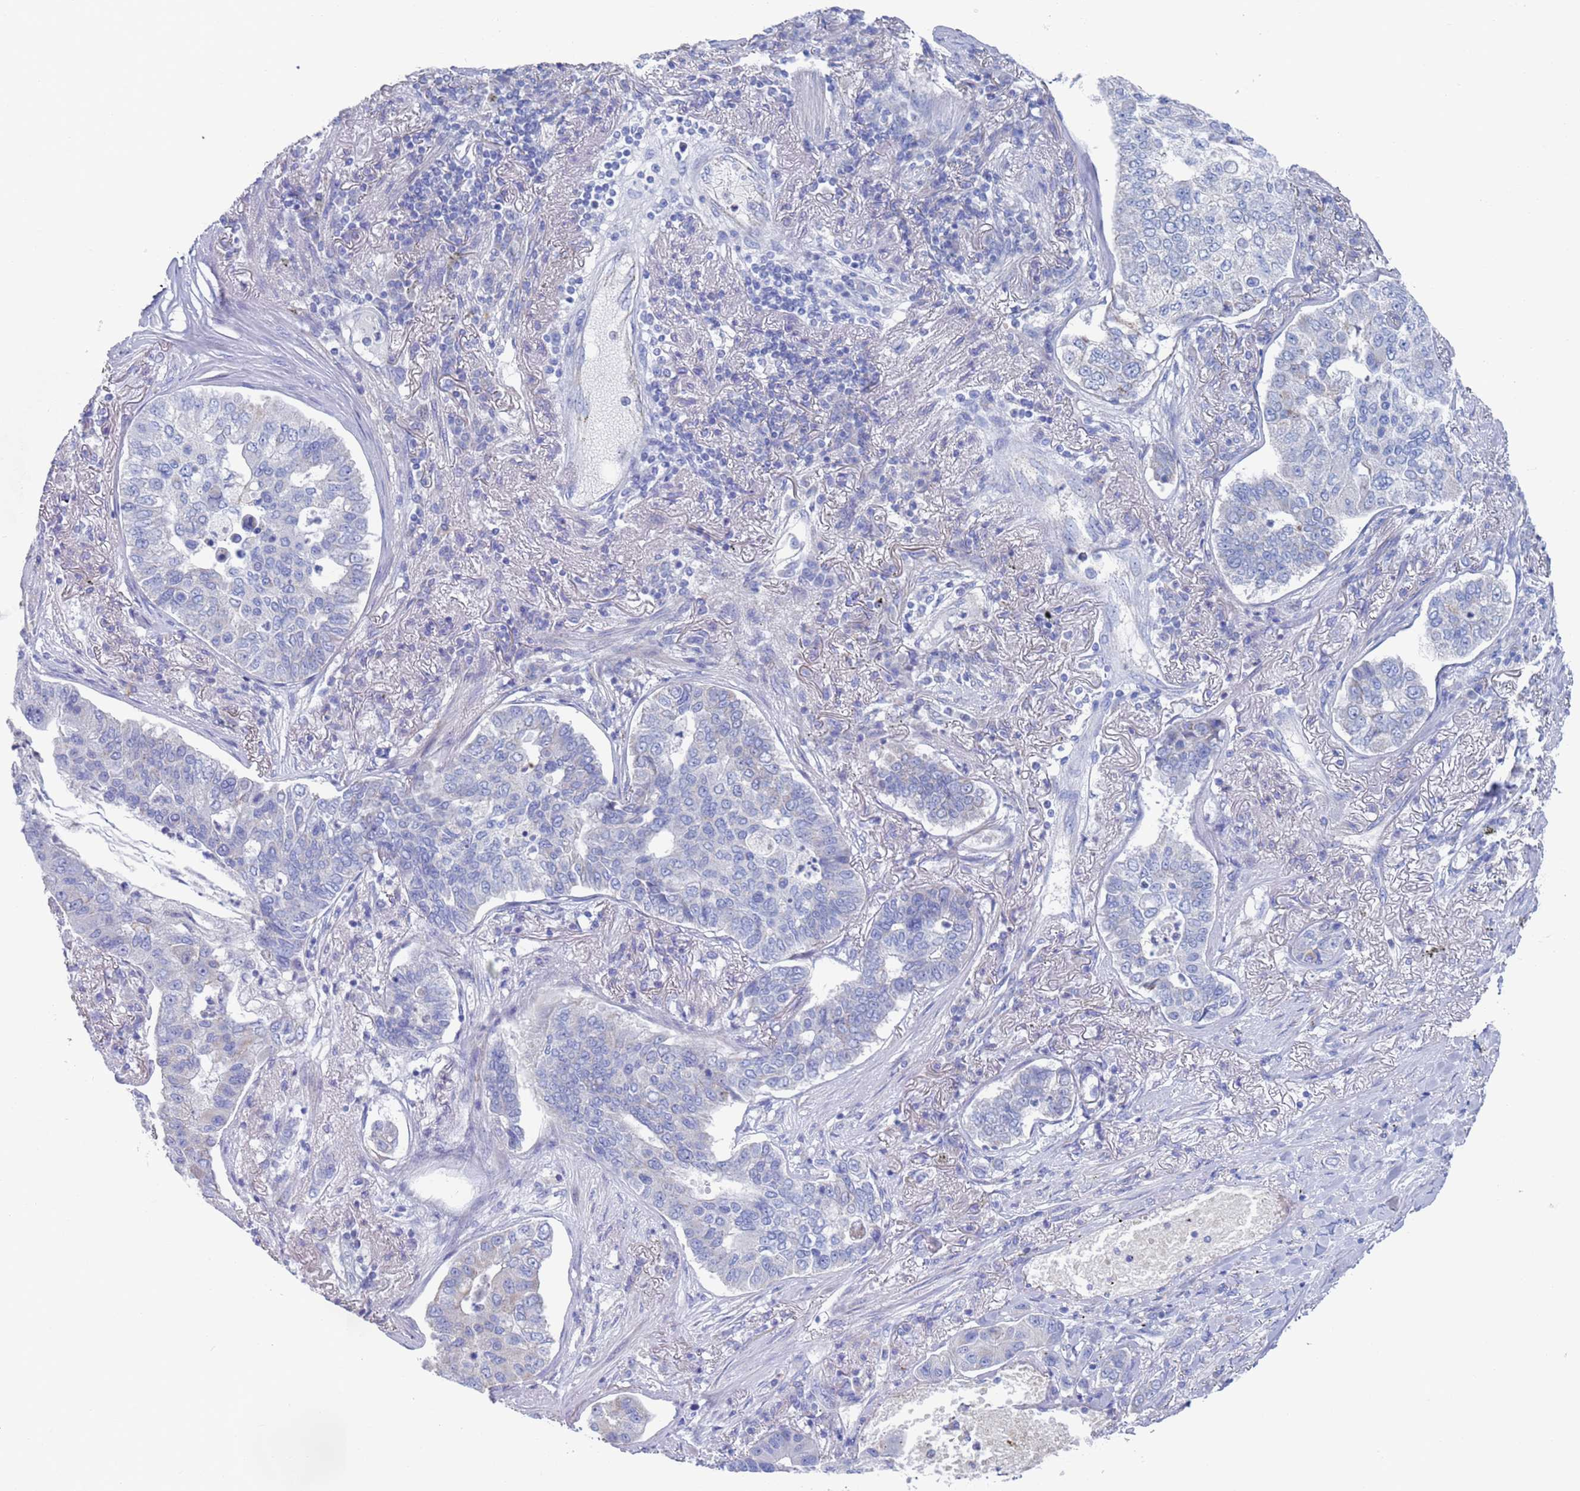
{"staining": {"intensity": "negative", "quantity": "none", "location": "none"}, "tissue": "lung cancer", "cell_type": "Tumor cells", "image_type": "cancer", "snomed": [{"axis": "morphology", "description": "Adenocarcinoma, NOS"}, {"axis": "topography", "description": "Lung"}], "caption": "This is a photomicrograph of IHC staining of lung cancer, which shows no expression in tumor cells.", "gene": "CHCHD6", "patient": {"sex": "male", "age": 49}}